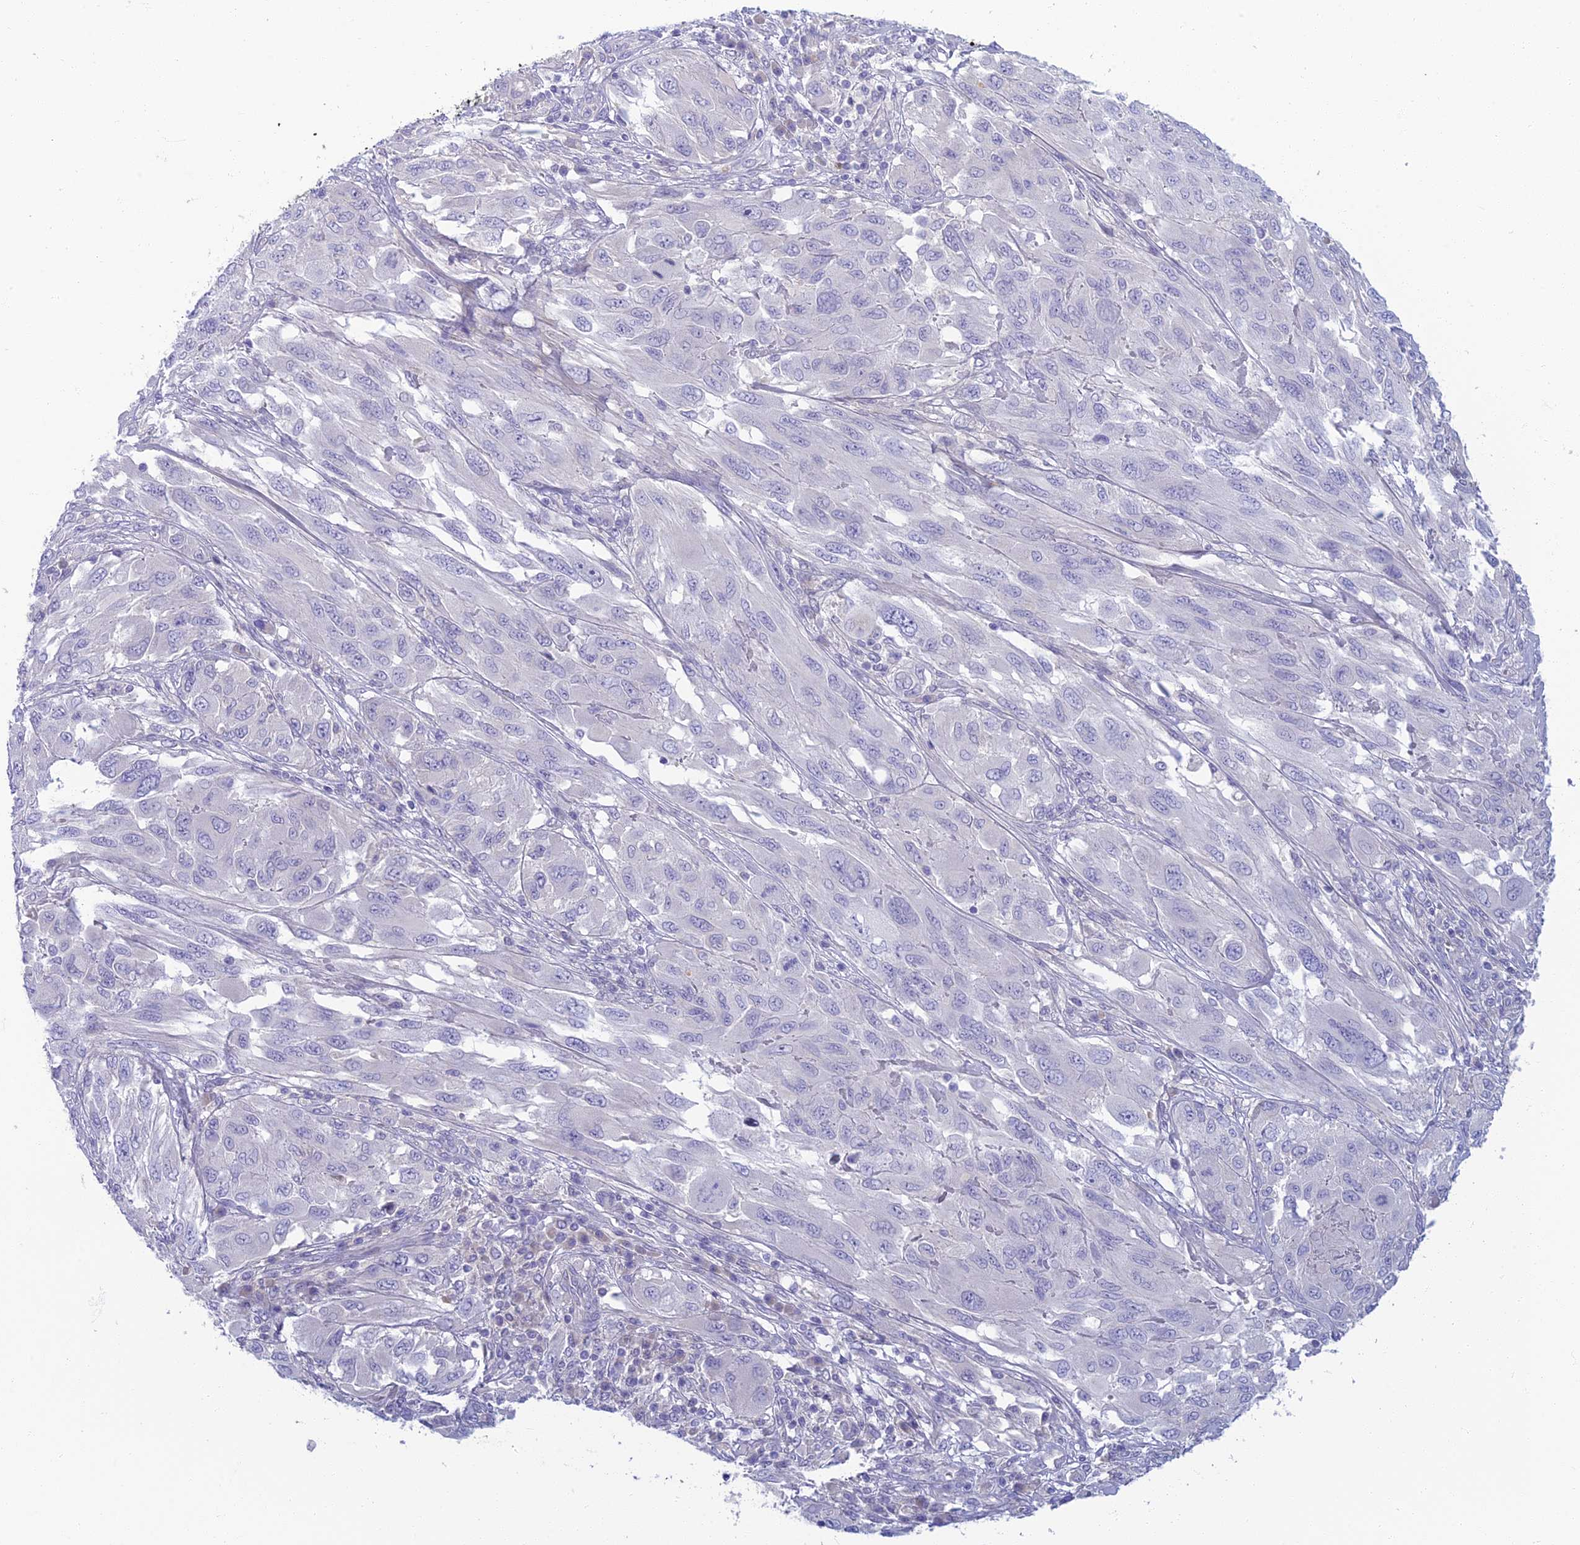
{"staining": {"intensity": "negative", "quantity": "none", "location": "none"}, "tissue": "melanoma", "cell_type": "Tumor cells", "image_type": "cancer", "snomed": [{"axis": "morphology", "description": "Malignant melanoma, NOS"}, {"axis": "topography", "description": "Skin"}], "caption": "High power microscopy image of an immunohistochemistry (IHC) photomicrograph of malignant melanoma, revealing no significant expression in tumor cells. The staining is performed using DAB brown chromogen with nuclei counter-stained in using hematoxylin.", "gene": "SLC25A41", "patient": {"sex": "female", "age": 91}}